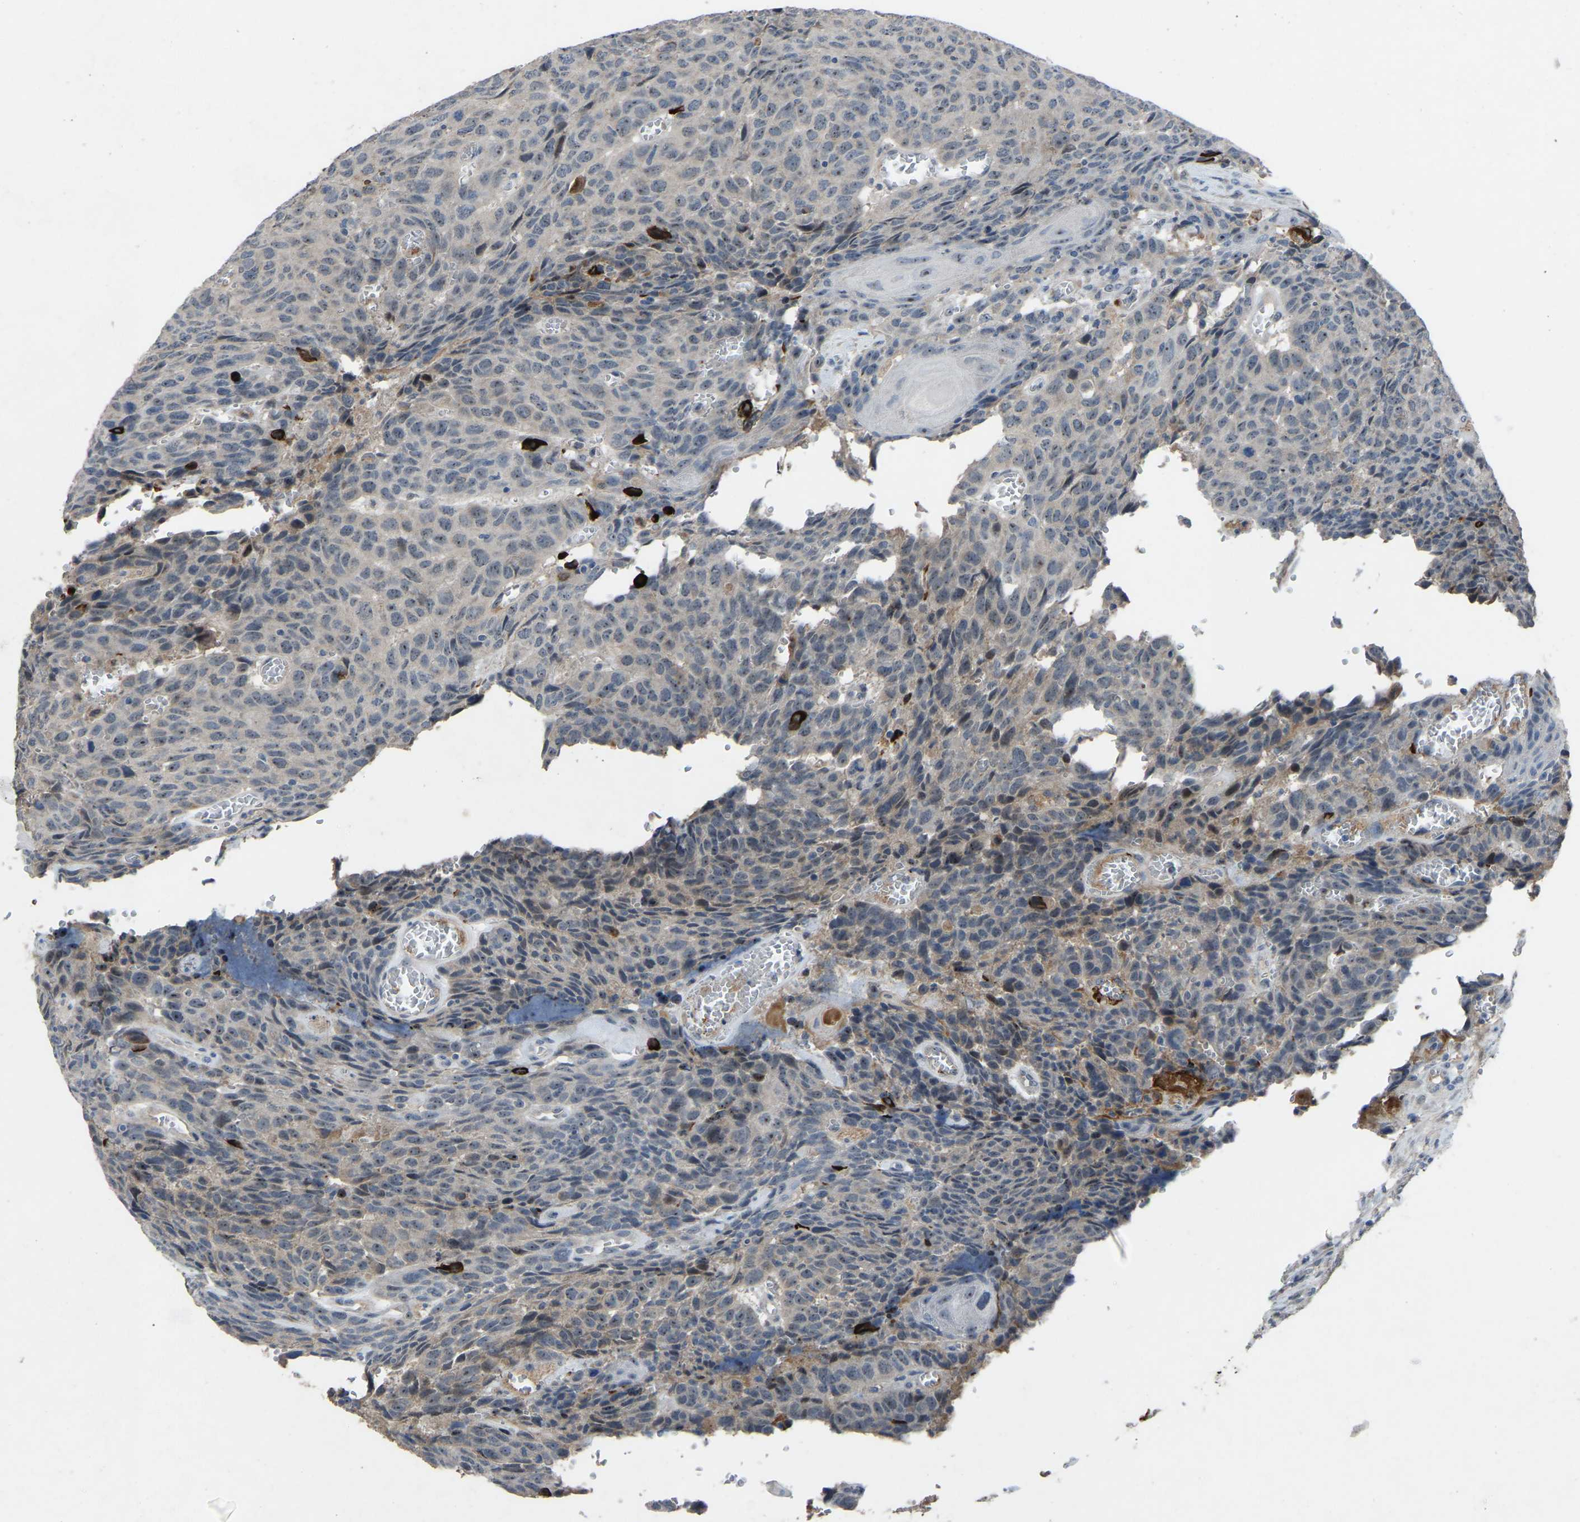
{"staining": {"intensity": "negative", "quantity": "none", "location": "none"}, "tissue": "head and neck cancer", "cell_type": "Tumor cells", "image_type": "cancer", "snomed": [{"axis": "morphology", "description": "Squamous cell carcinoma, NOS"}, {"axis": "topography", "description": "Head-Neck"}], "caption": "Protein analysis of head and neck squamous cell carcinoma shows no significant positivity in tumor cells.", "gene": "FHIT", "patient": {"sex": "male", "age": 66}}